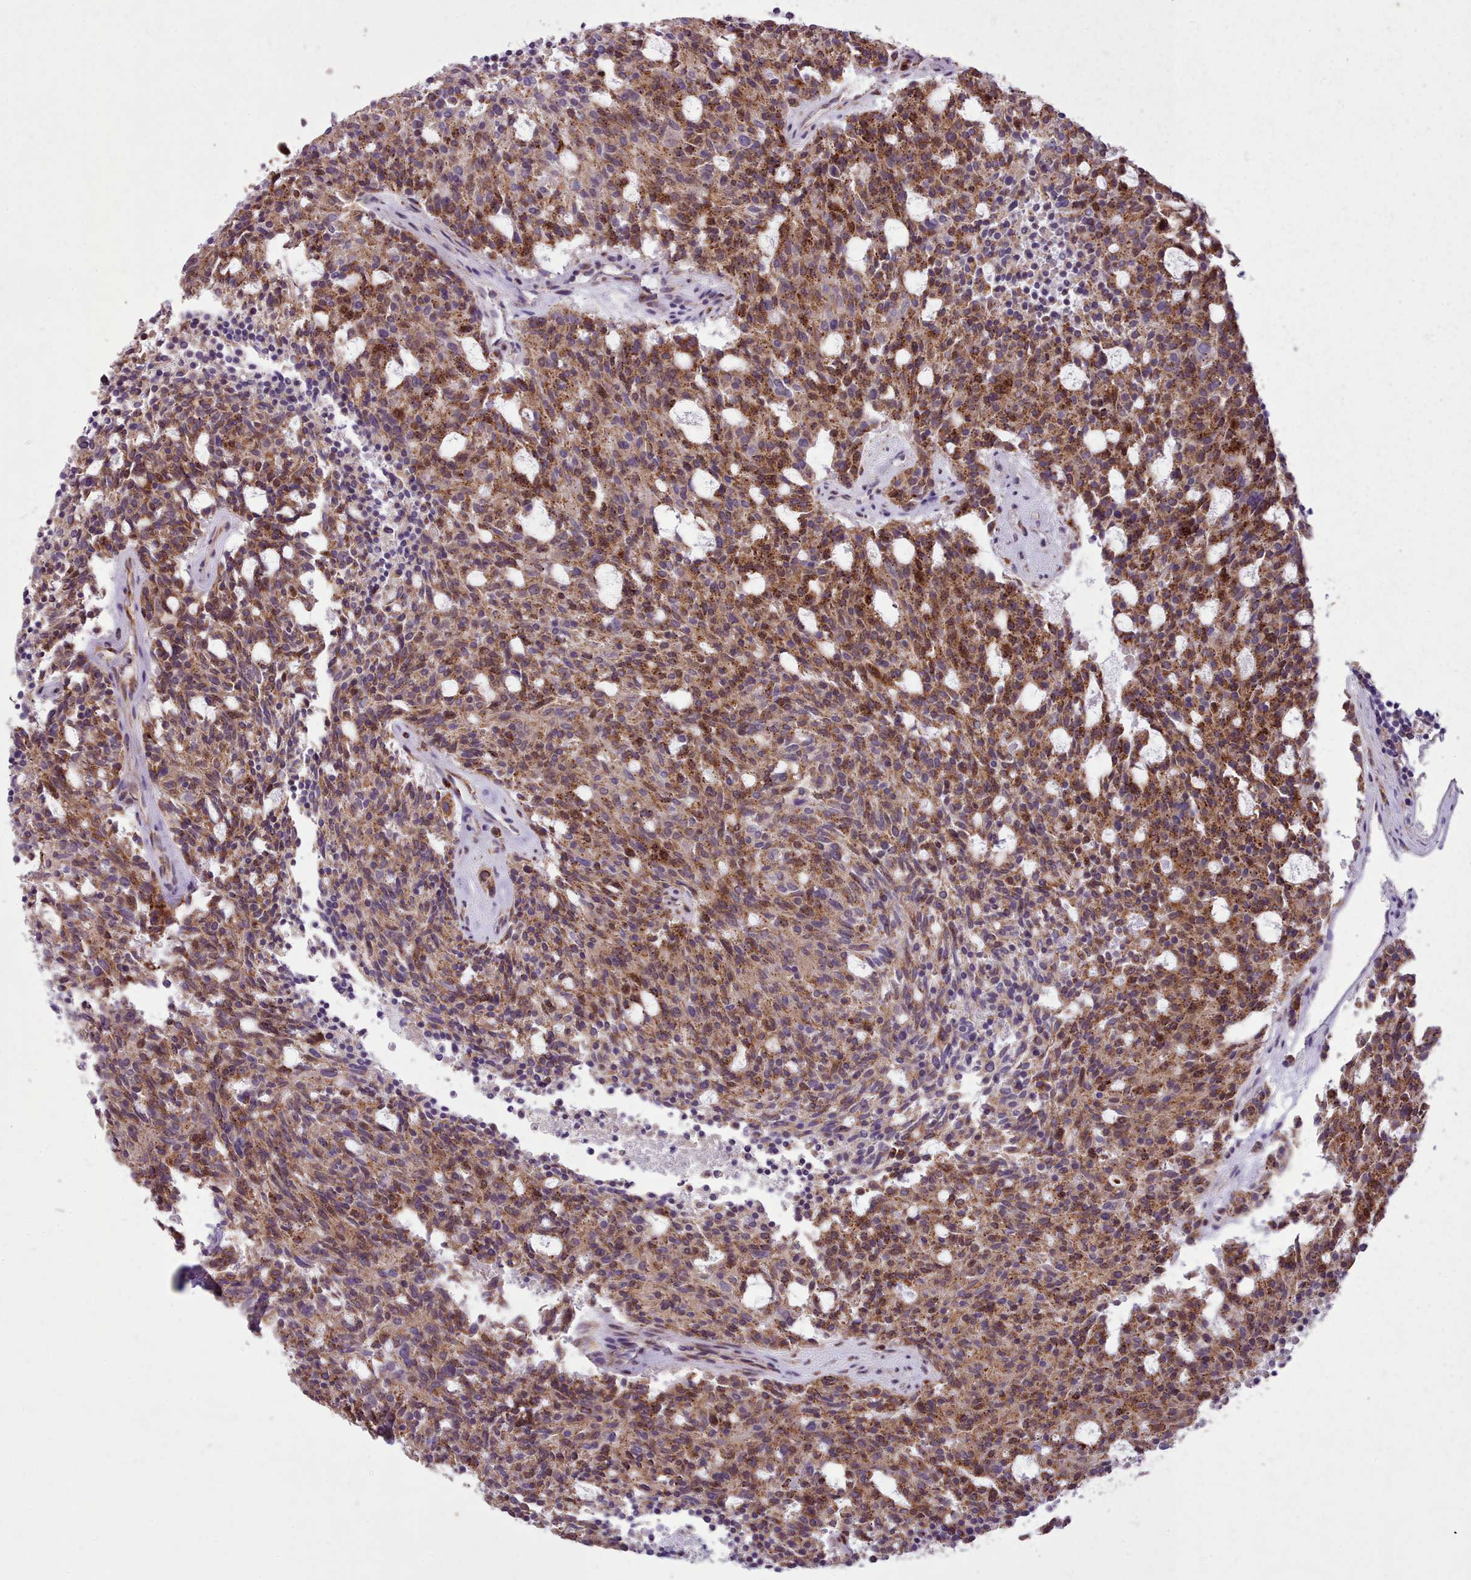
{"staining": {"intensity": "moderate", "quantity": ">75%", "location": "cytoplasmic/membranous"}, "tissue": "carcinoid", "cell_type": "Tumor cells", "image_type": "cancer", "snomed": [{"axis": "morphology", "description": "Carcinoid, malignant, NOS"}, {"axis": "topography", "description": "Pancreas"}], "caption": "Immunohistochemistry (IHC) histopathology image of neoplastic tissue: carcinoid stained using IHC shows medium levels of moderate protein expression localized specifically in the cytoplasmic/membranous of tumor cells, appearing as a cytoplasmic/membranous brown color.", "gene": "FKBP10", "patient": {"sex": "female", "age": 54}}